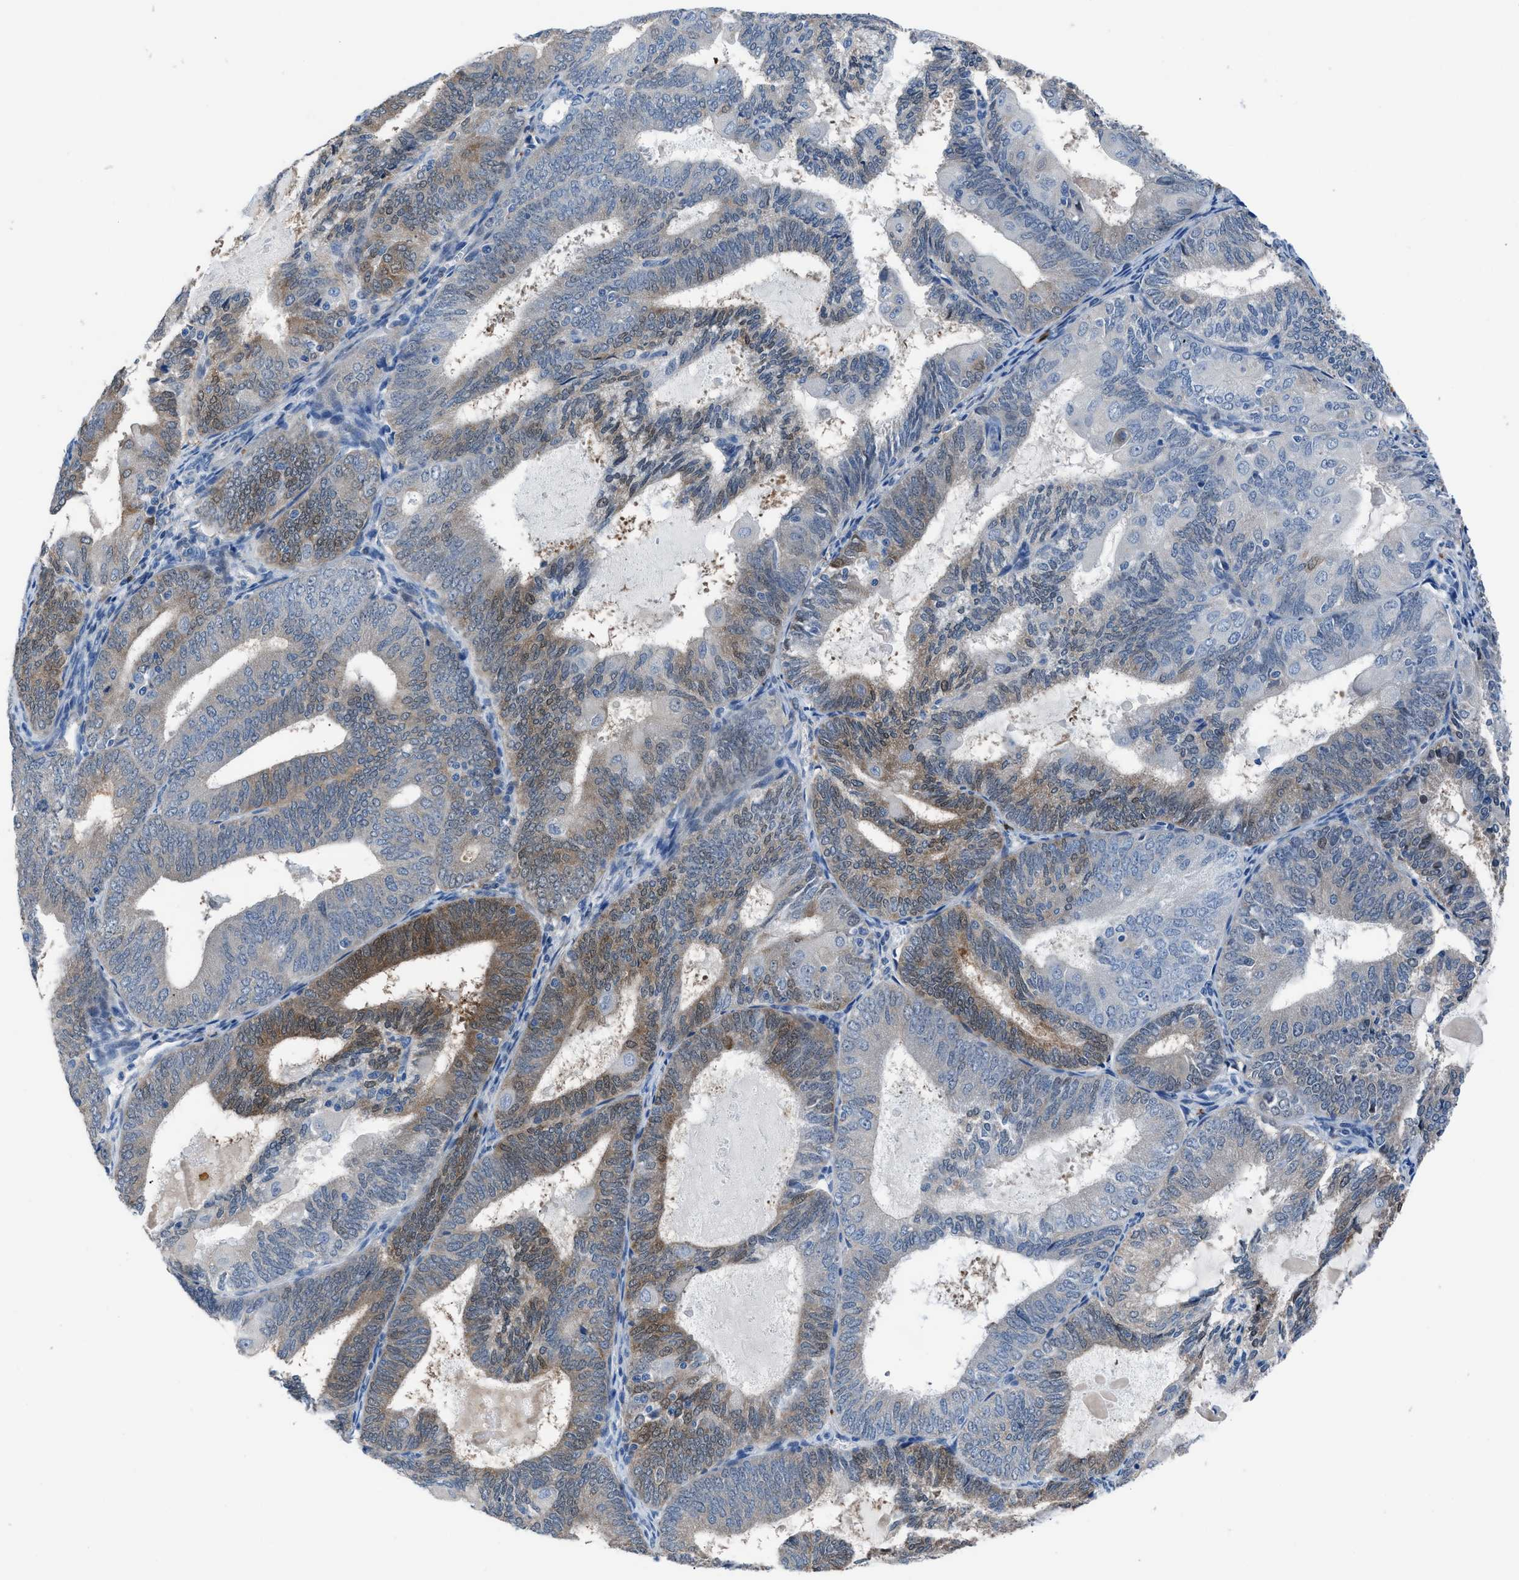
{"staining": {"intensity": "moderate", "quantity": "<25%", "location": "cytoplasmic/membranous,nuclear"}, "tissue": "endometrial cancer", "cell_type": "Tumor cells", "image_type": "cancer", "snomed": [{"axis": "morphology", "description": "Adenocarcinoma, NOS"}, {"axis": "topography", "description": "Endometrium"}], "caption": "Protein expression by immunohistochemistry (IHC) exhibits moderate cytoplasmic/membranous and nuclear positivity in about <25% of tumor cells in endometrial adenocarcinoma.", "gene": "UAP1", "patient": {"sex": "female", "age": 81}}